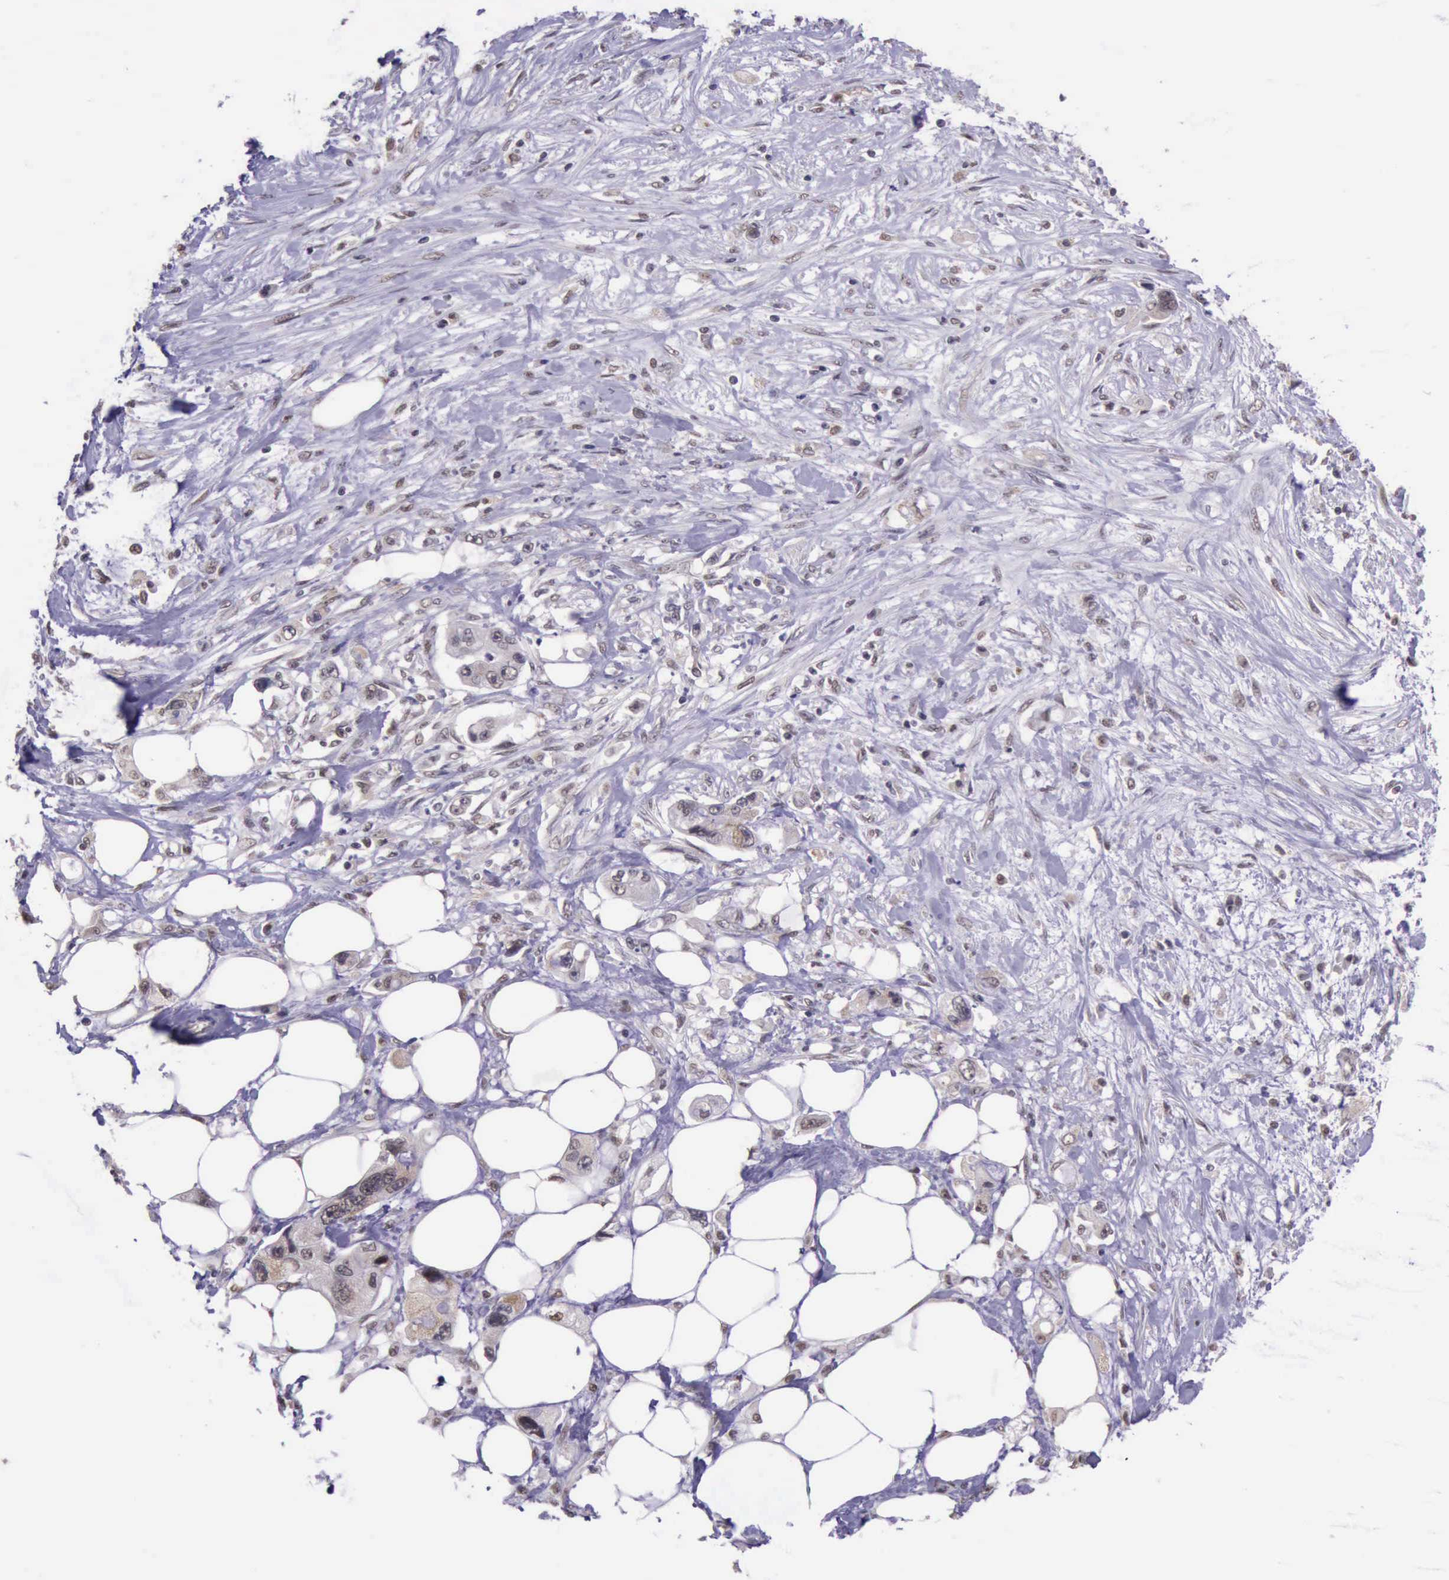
{"staining": {"intensity": "weak", "quantity": ">75%", "location": "nuclear"}, "tissue": "pancreatic cancer", "cell_type": "Tumor cells", "image_type": "cancer", "snomed": [{"axis": "morphology", "description": "Adenocarcinoma, NOS"}, {"axis": "topography", "description": "Pancreas"}, {"axis": "topography", "description": "Stomach, upper"}], "caption": "High-power microscopy captured an immunohistochemistry micrograph of adenocarcinoma (pancreatic), revealing weak nuclear positivity in approximately >75% of tumor cells. The staining was performed using DAB, with brown indicating positive protein expression. Nuclei are stained blue with hematoxylin.", "gene": "PRPF39", "patient": {"sex": "male", "age": 77}}